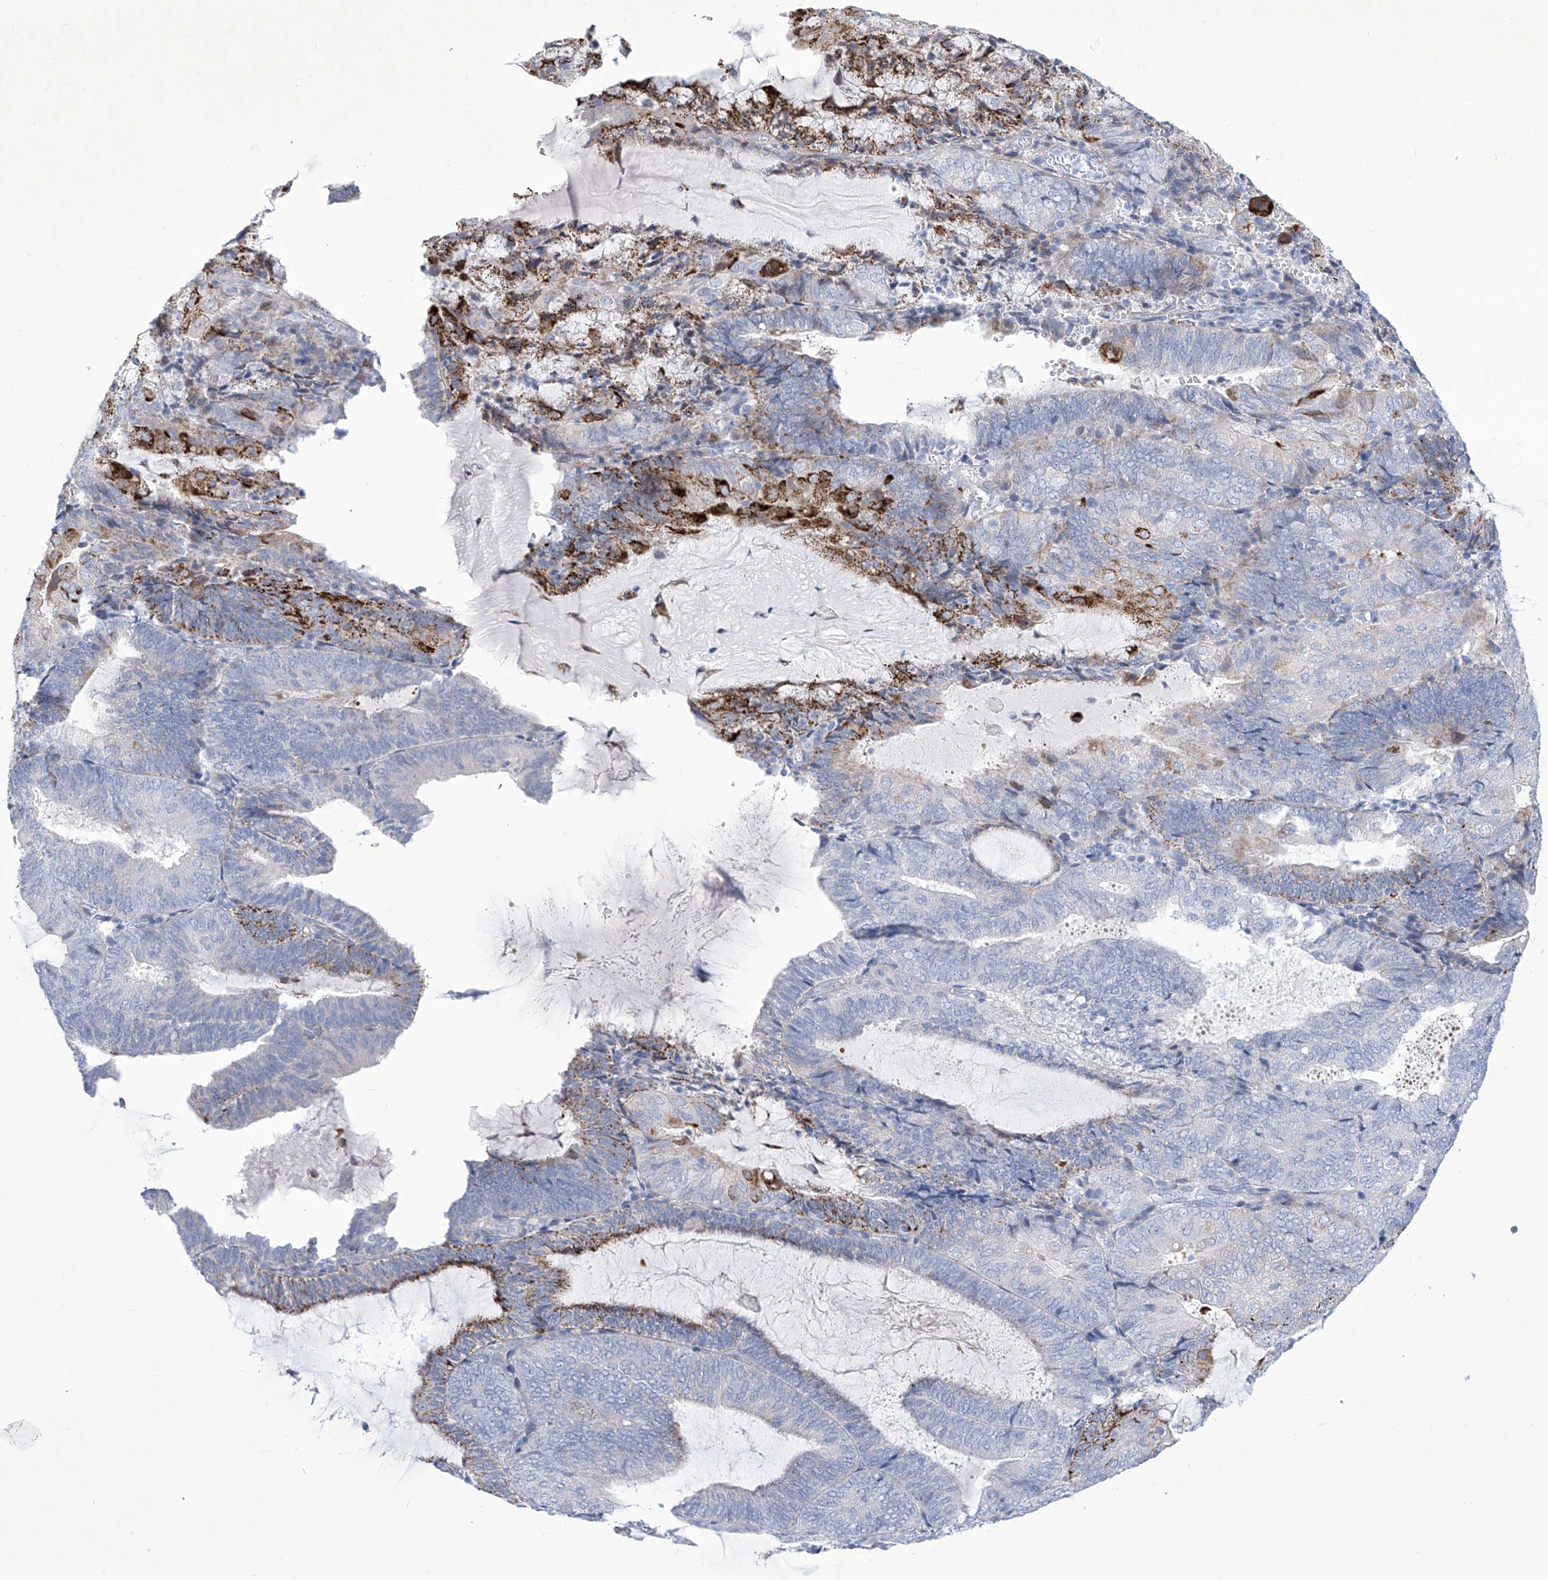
{"staining": {"intensity": "strong", "quantity": "<25%", "location": "cytoplasmic/membranous"}, "tissue": "endometrial cancer", "cell_type": "Tumor cells", "image_type": "cancer", "snomed": [{"axis": "morphology", "description": "Adenocarcinoma, NOS"}, {"axis": "topography", "description": "Endometrium"}], "caption": "Protein staining of adenocarcinoma (endometrial) tissue exhibits strong cytoplasmic/membranous positivity in about <25% of tumor cells.", "gene": "C1orf87", "patient": {"sex": "female", "age": 81}}